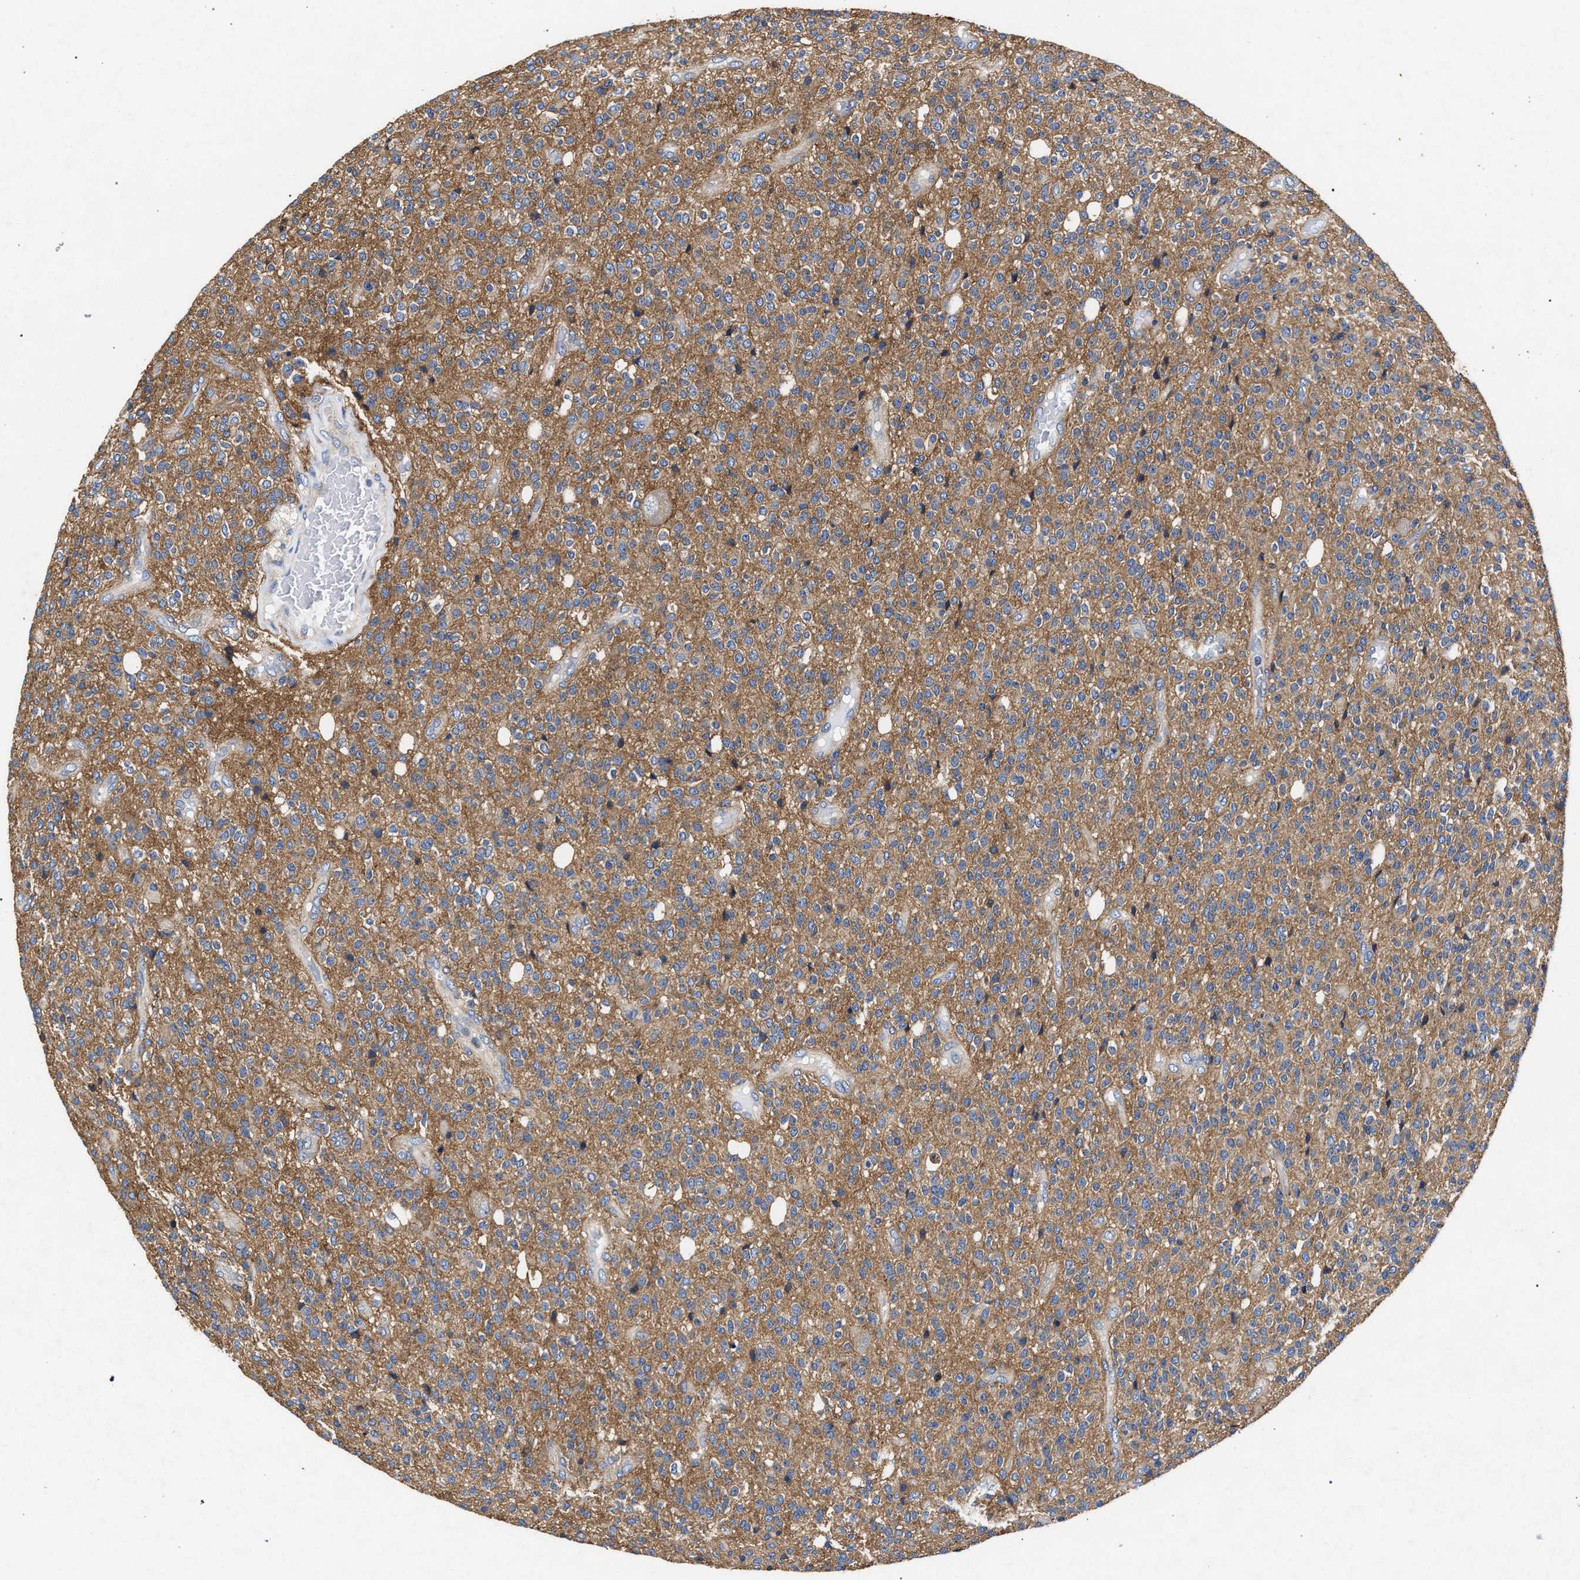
{"staining": {"intensity": "moderate", "quantity": ">75%", "location": "cytoplasmic/membranous"}, "tissue": "glioma", "cell_type": "Tumor cells", "image_type": "cancer", "snomed": [{"axis": "morphology", "description": "Glioma, malignant, High grade"}, {"axis": "topography", "description": "Brain"}], "caption": "Glioma tissue shows moderate cytoplasmic/membranous positivity in approximately >75% of tumor cells, visualized by immunohistochemistry.", "gene": "CFAP95", "patient": {"sex": "male", "age": 34}}